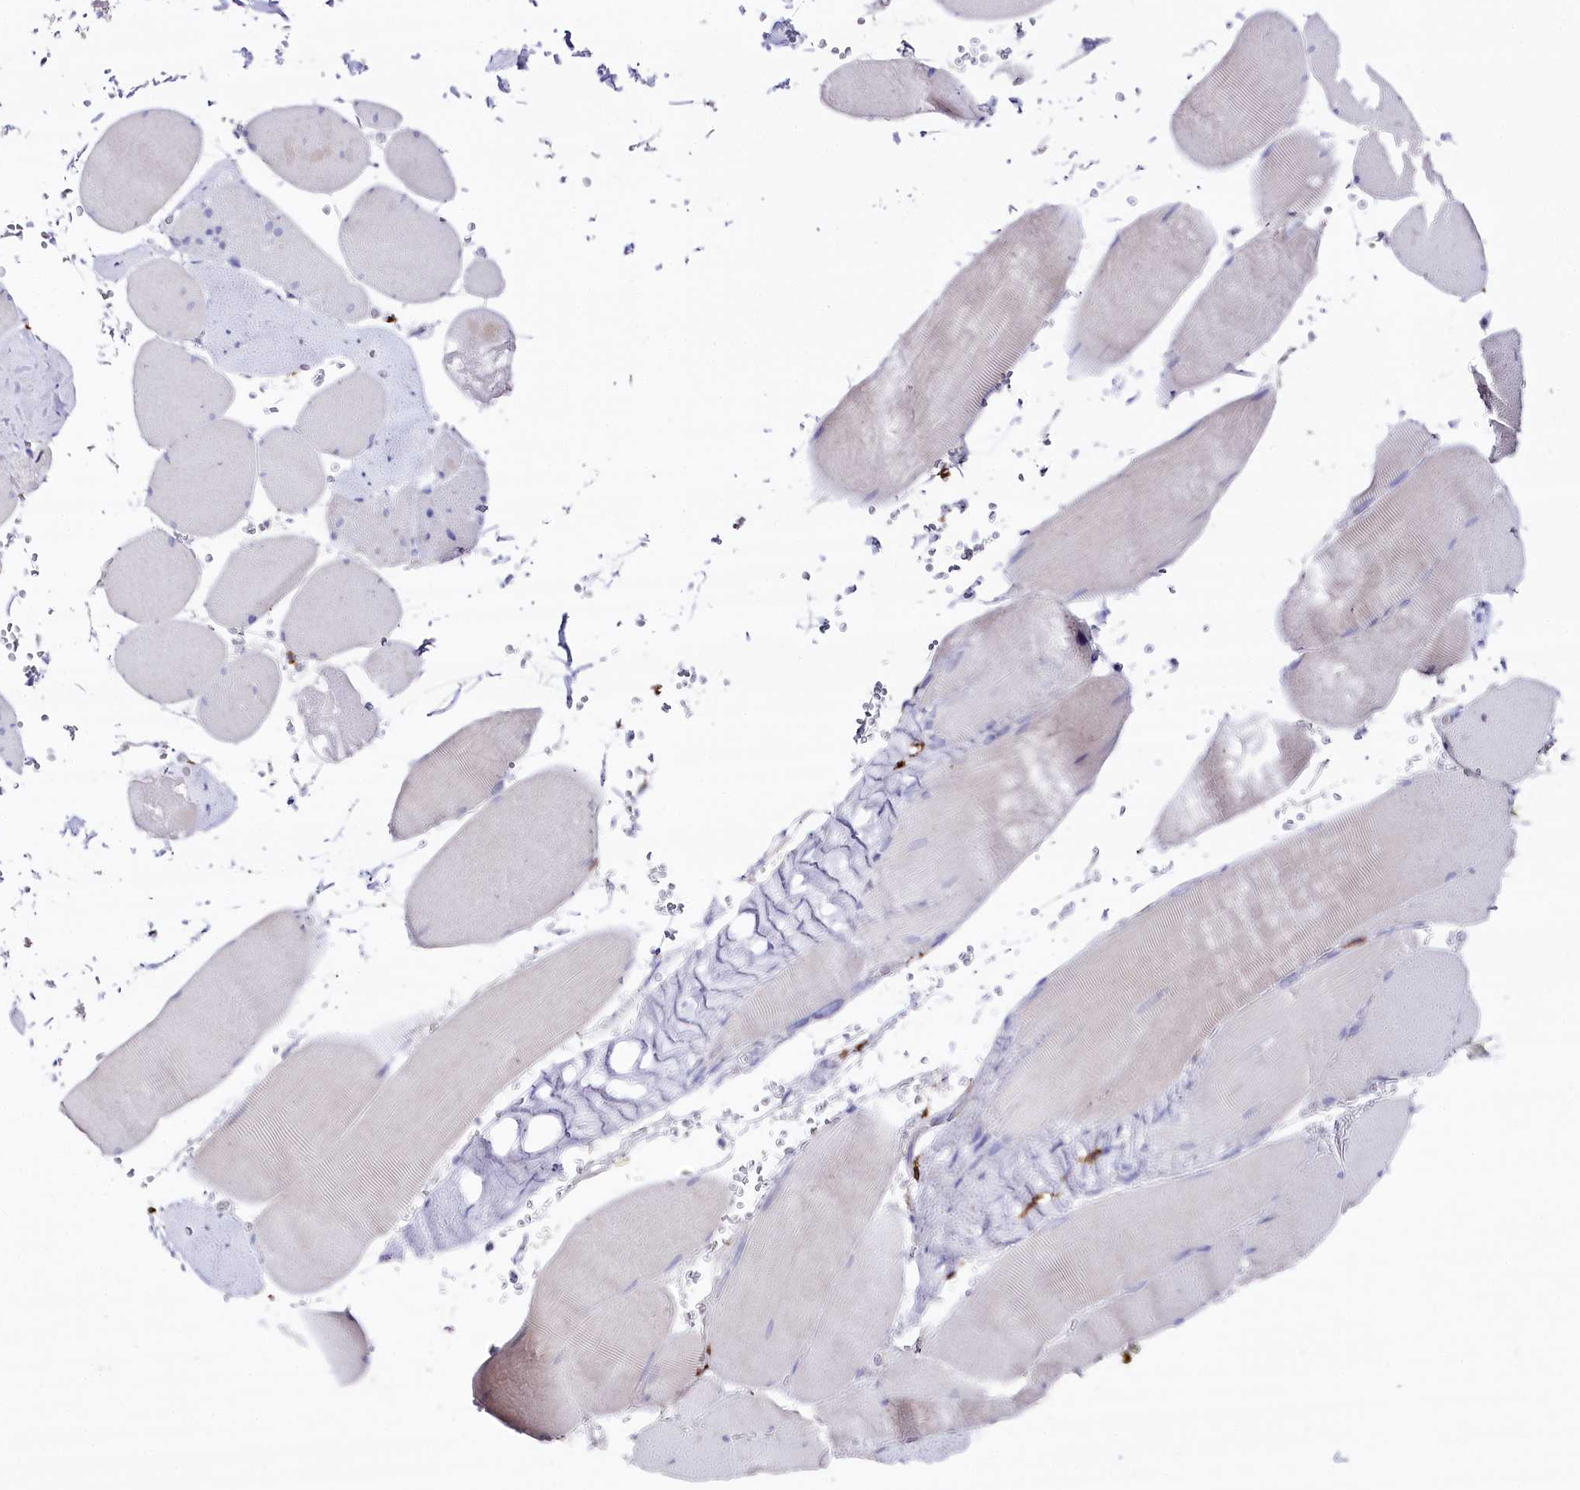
{"staining": {"intensity": "negative", "quantity": "none", "location": "none"}, "tissue": "skeletal muscle", "cell_type": "Myocytes", "image_type": "normal", "snomed": [{"axis": "morphology", "description": "Normal tissue, NOS"}, {"axis": "topography", "description": "Skeletal muscle"}, {"axis": "topography", "description": "Head-Neck"}], "caption": "IHC of unremarkable skeletal muscle shows no positivity in myocytes.", "gene": "CLEC4M", "patient": {"sex": "male", "age": 66}}